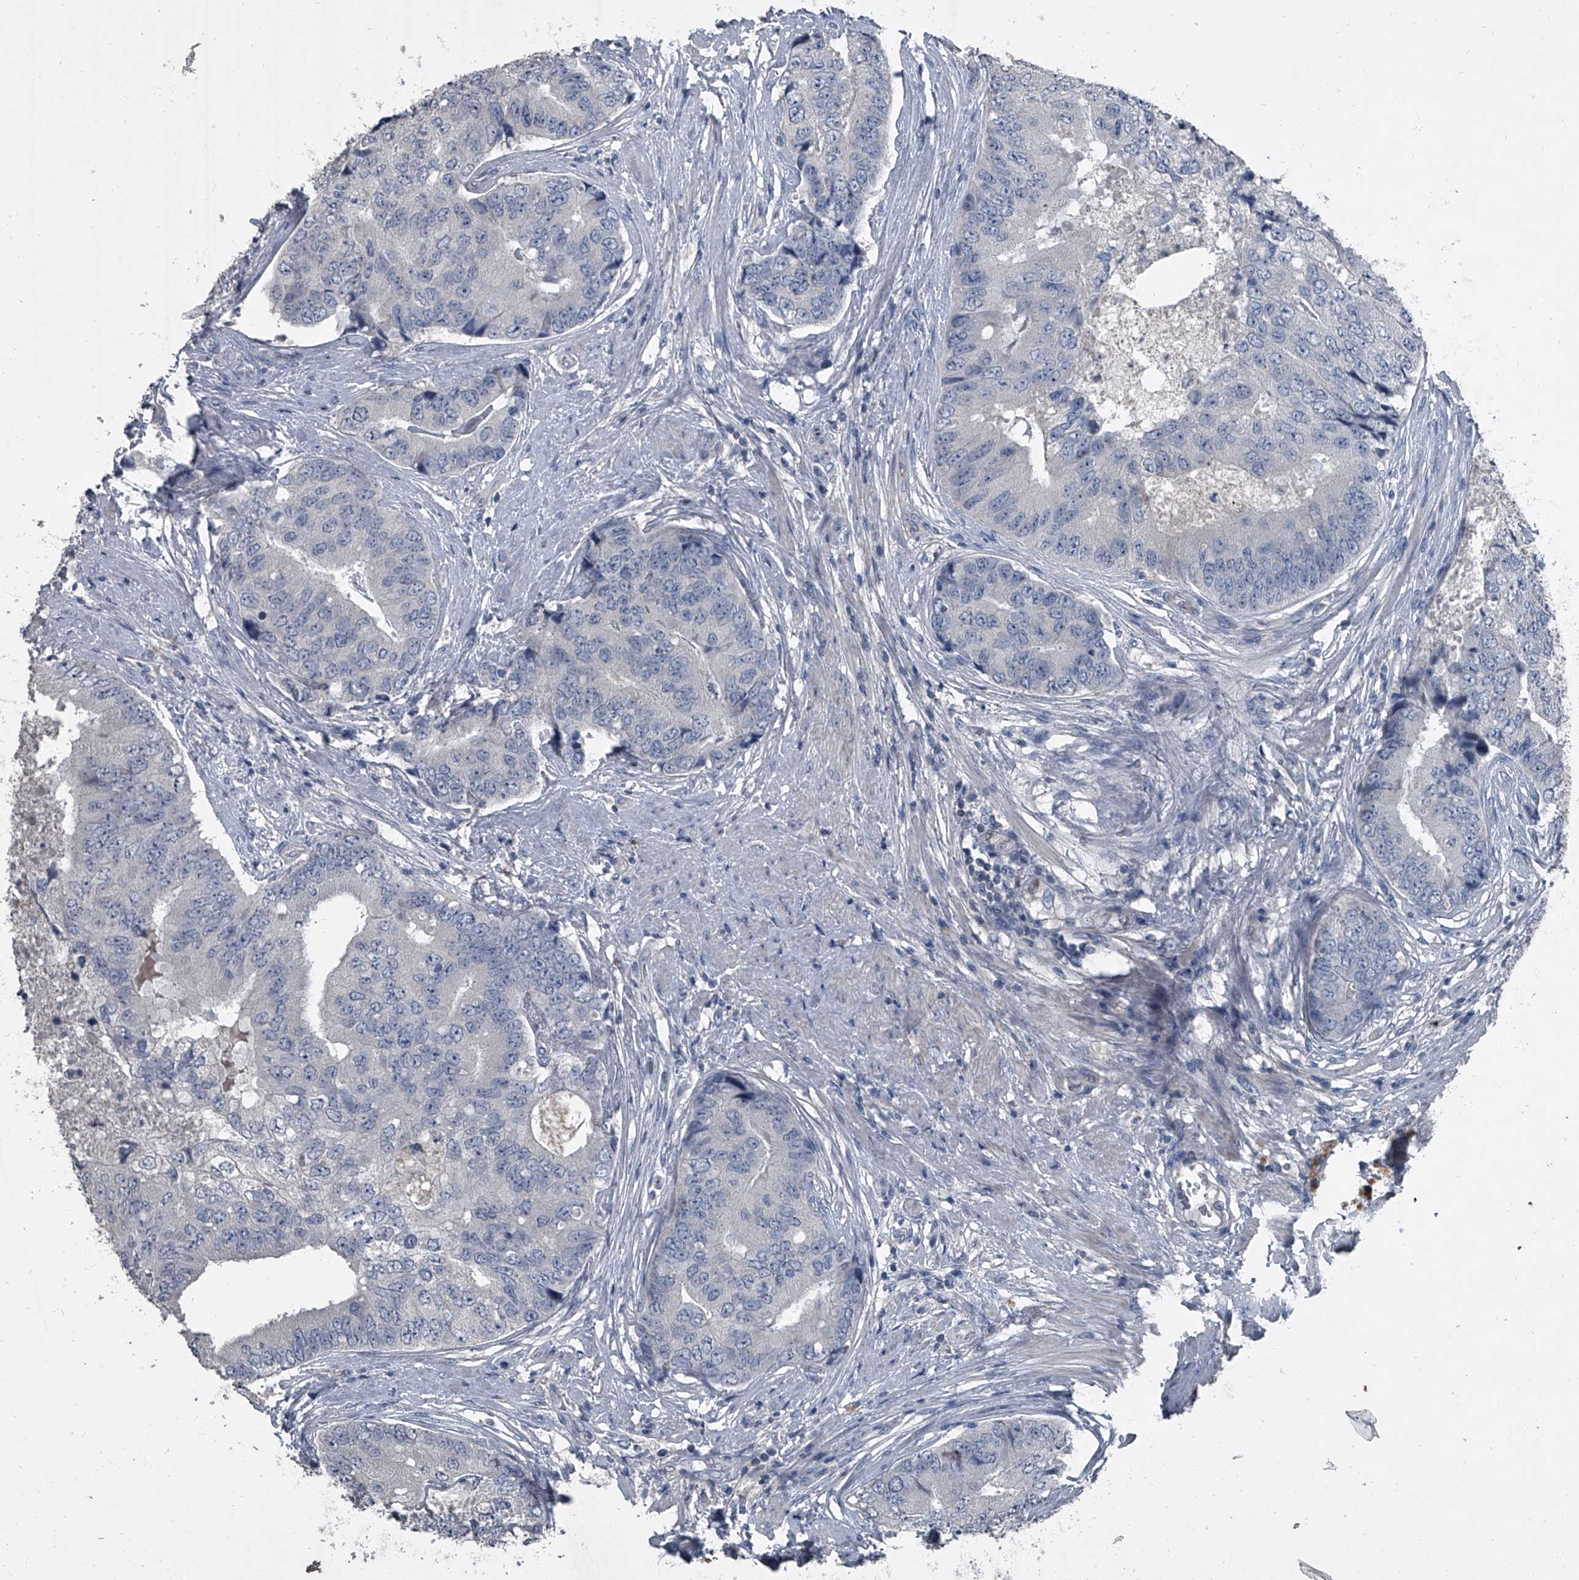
{"staining": {"intensity": "negative", "quantity": "none", "location": "none"}, "tissue": "prostate cancer", "cell_type": "Tumor cells", "image_type": "cancer", "snomed": [{"axis": "morphology", "description": "Adenocarcinoma, High grade"}, {"axis": "topography", "description": "Prostate"}], "caption": "Tumor cells are negative for protein expression in human prostate cancer.", "gene": "HEPHL1", "patient": {"sex": "male", "age": 70}}